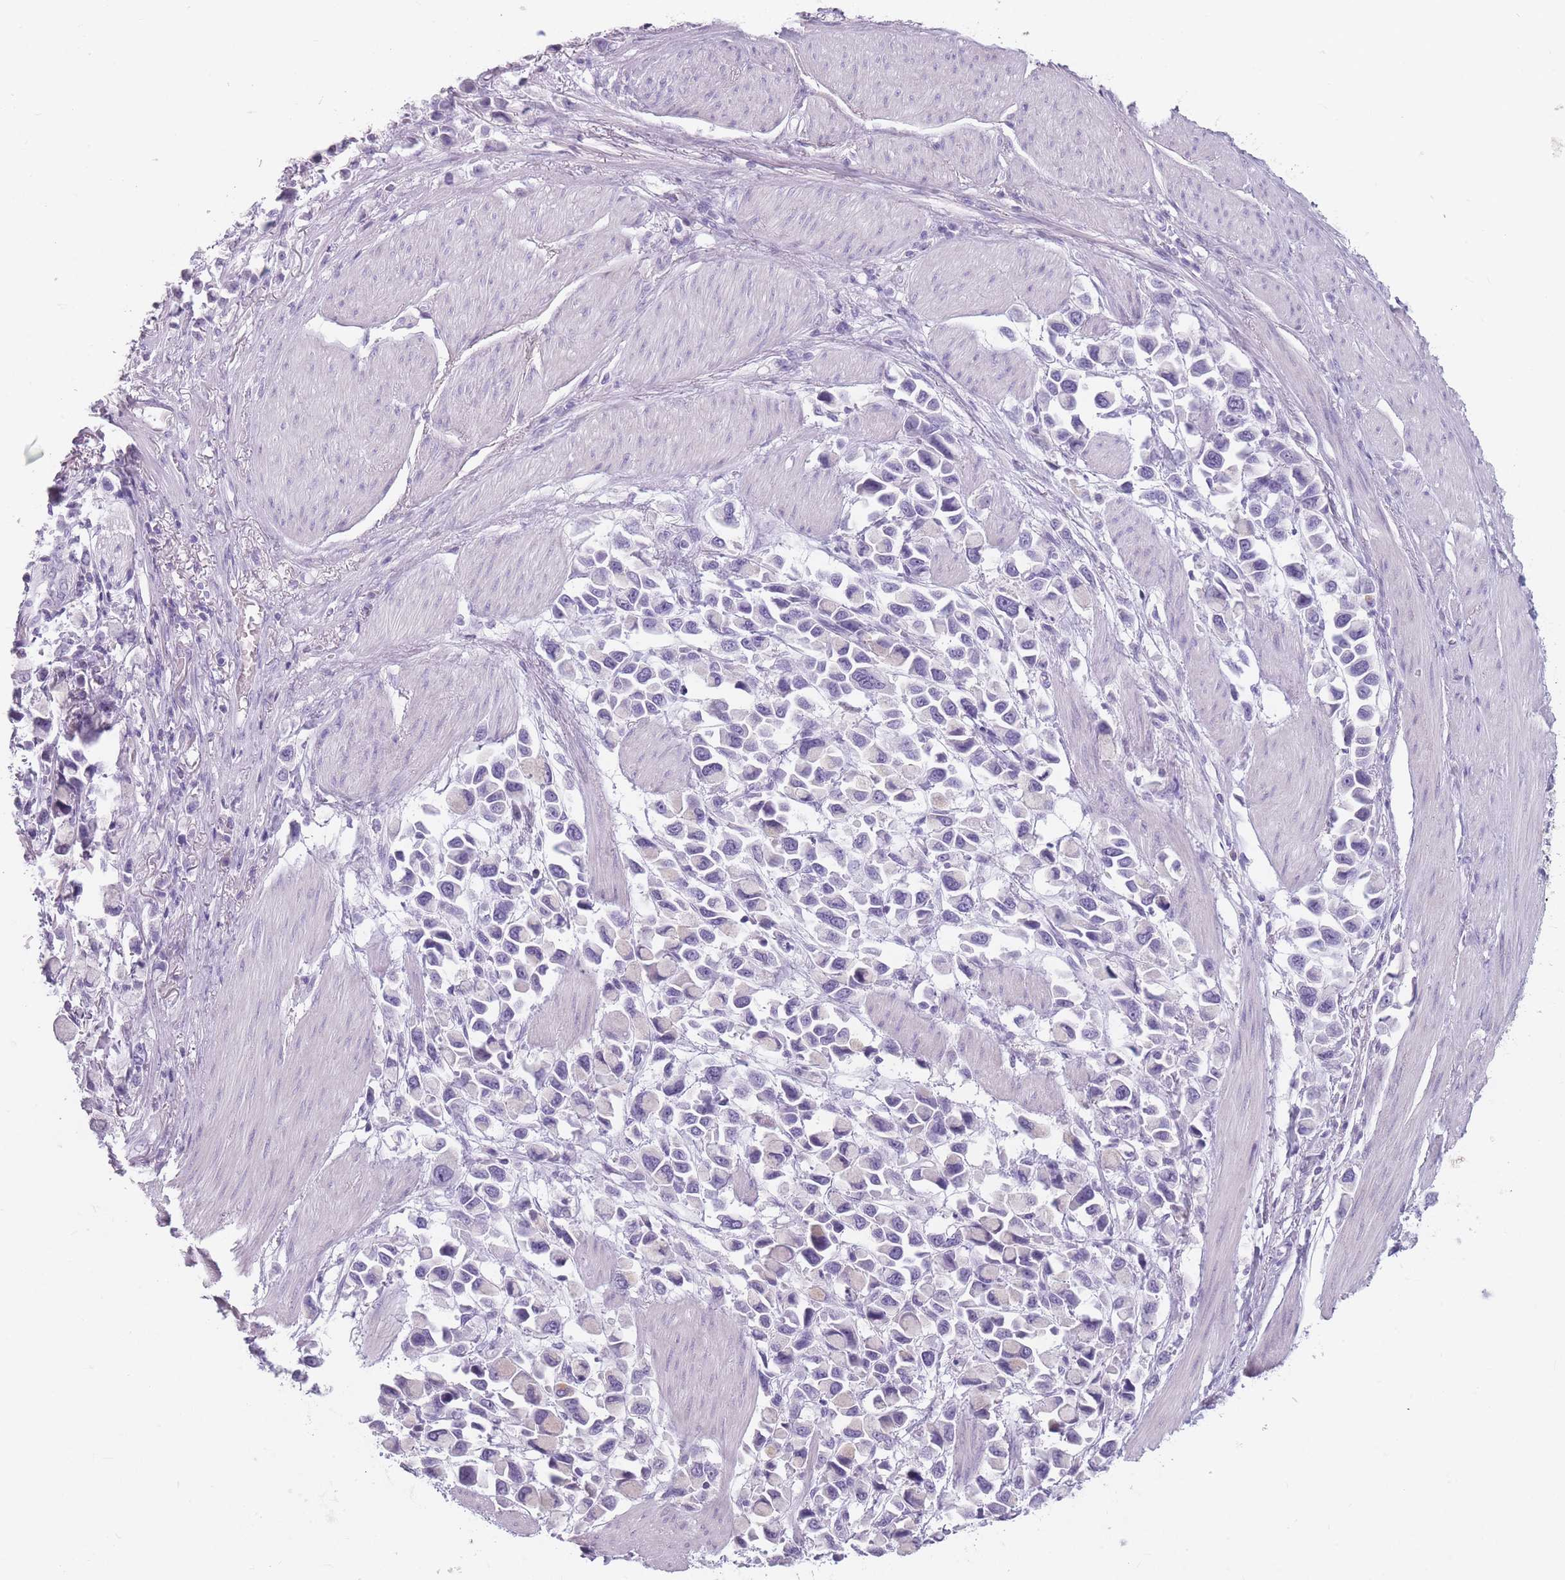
{"staining": {"intensity": "negative", "quantity": "none", "location": "none"}, "tissue": "stomach cancer", "cell_type": "Tumor cells", "image_type": "cancer", "snomed": [{"axis": "morphology", "description": "Adenocarcinoma, NOS"}, {"axis": "topography", "description": "Stomach"}], "caption": "A photomicrograph of stomach cancer (adenocarcinoma) stained for a protein demonstrates no brown staining in tumor cells.", "gene": "CCNO", "patient": {"sex": "female", "age": 81}}